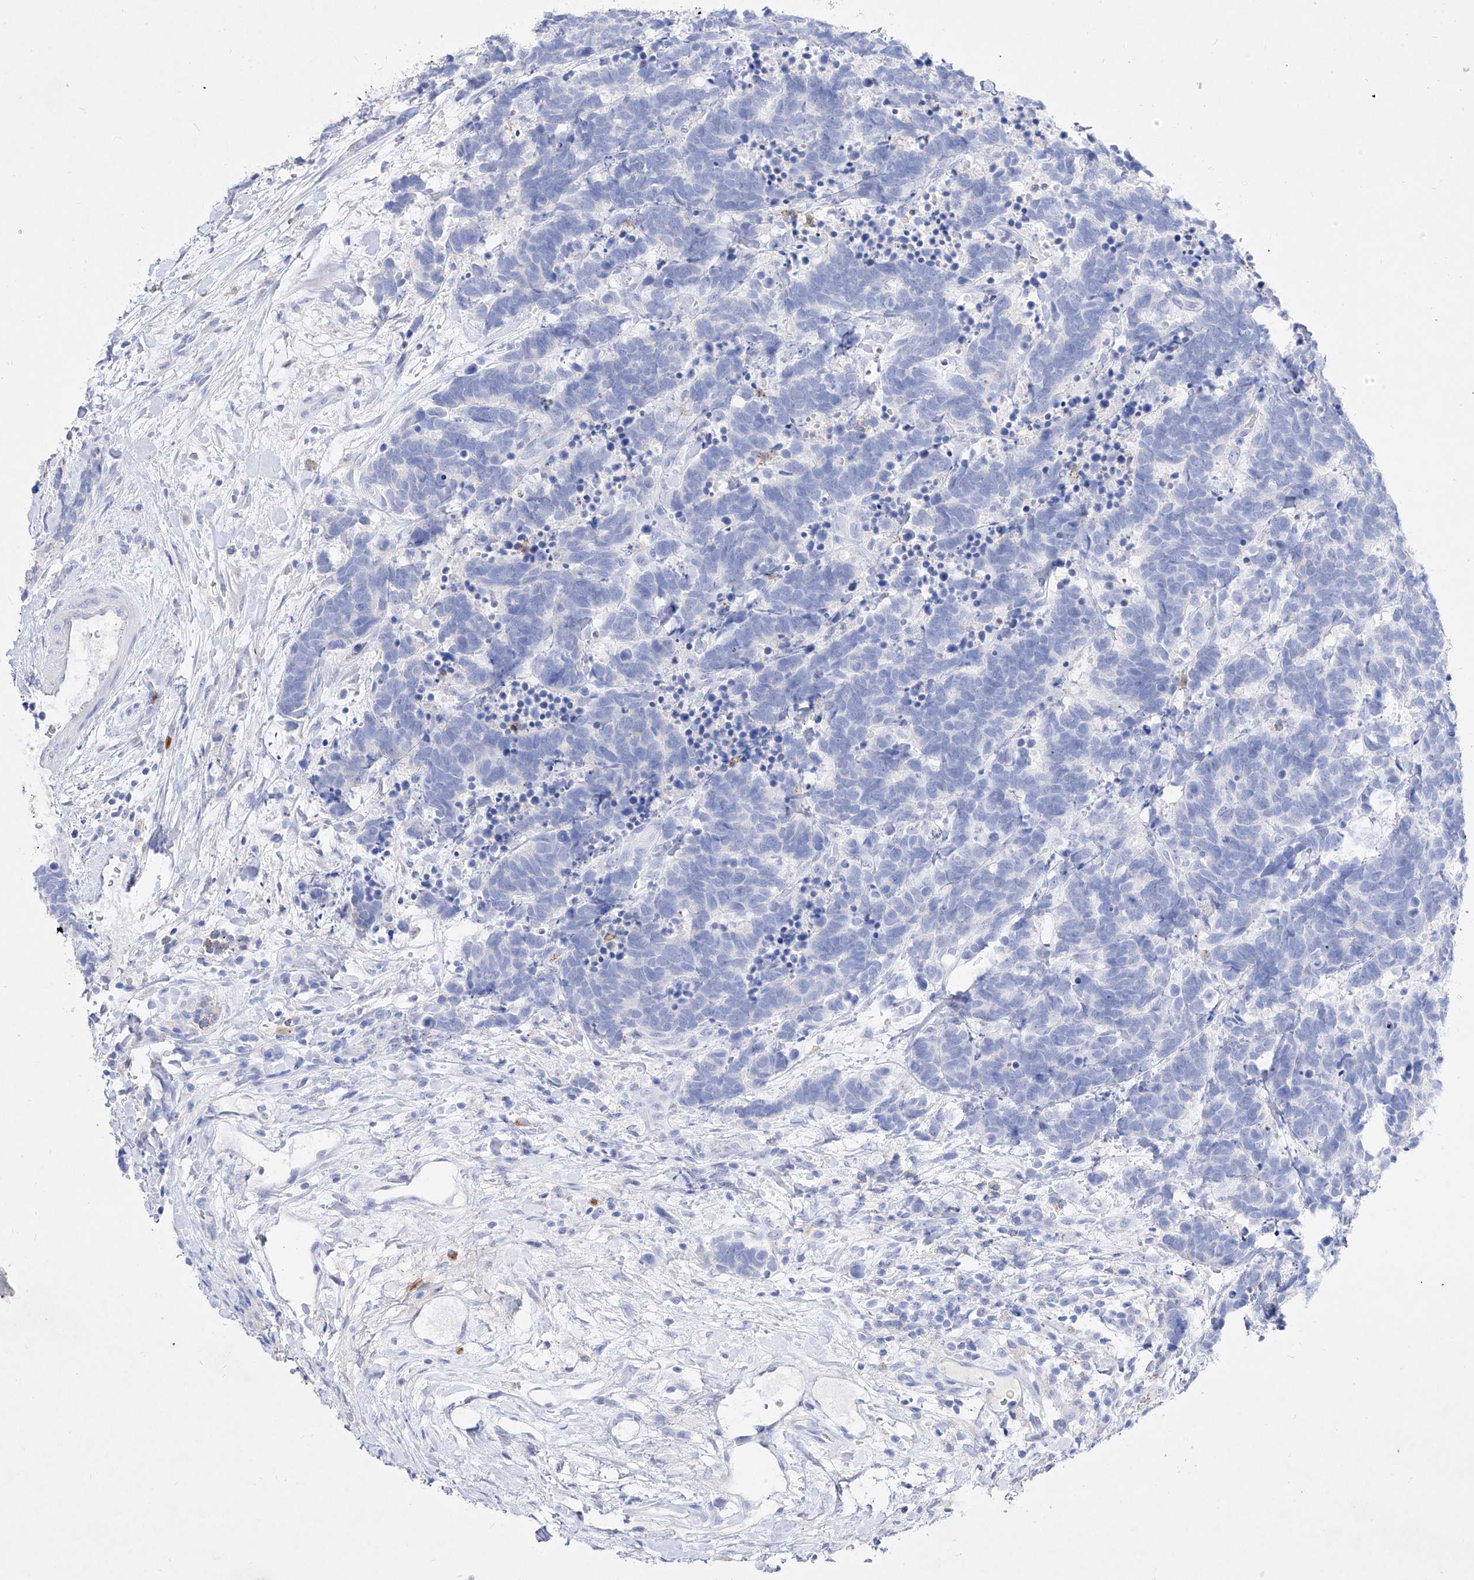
{"staining": {"intensity": "negative", "quantity": "none", "location": "none"}, "tissue": "carcinoid", "cell_type": "Tumor cells", "image_type": "cancer", "snomed": [{"axis": "morphology", "description": "Carcinoma, NOS"}, {"axis": "morphology", "description": "Carcinoid, malignant, NOS"}, {"axis": "topography", "description": "Urinary bladder"}], "caption": "This is an IHC histopathology image of carcinoid. There is no staining in tumor cells.", "gene": "TM7SF2", "patient": {"sex": "male", "age": 57}}